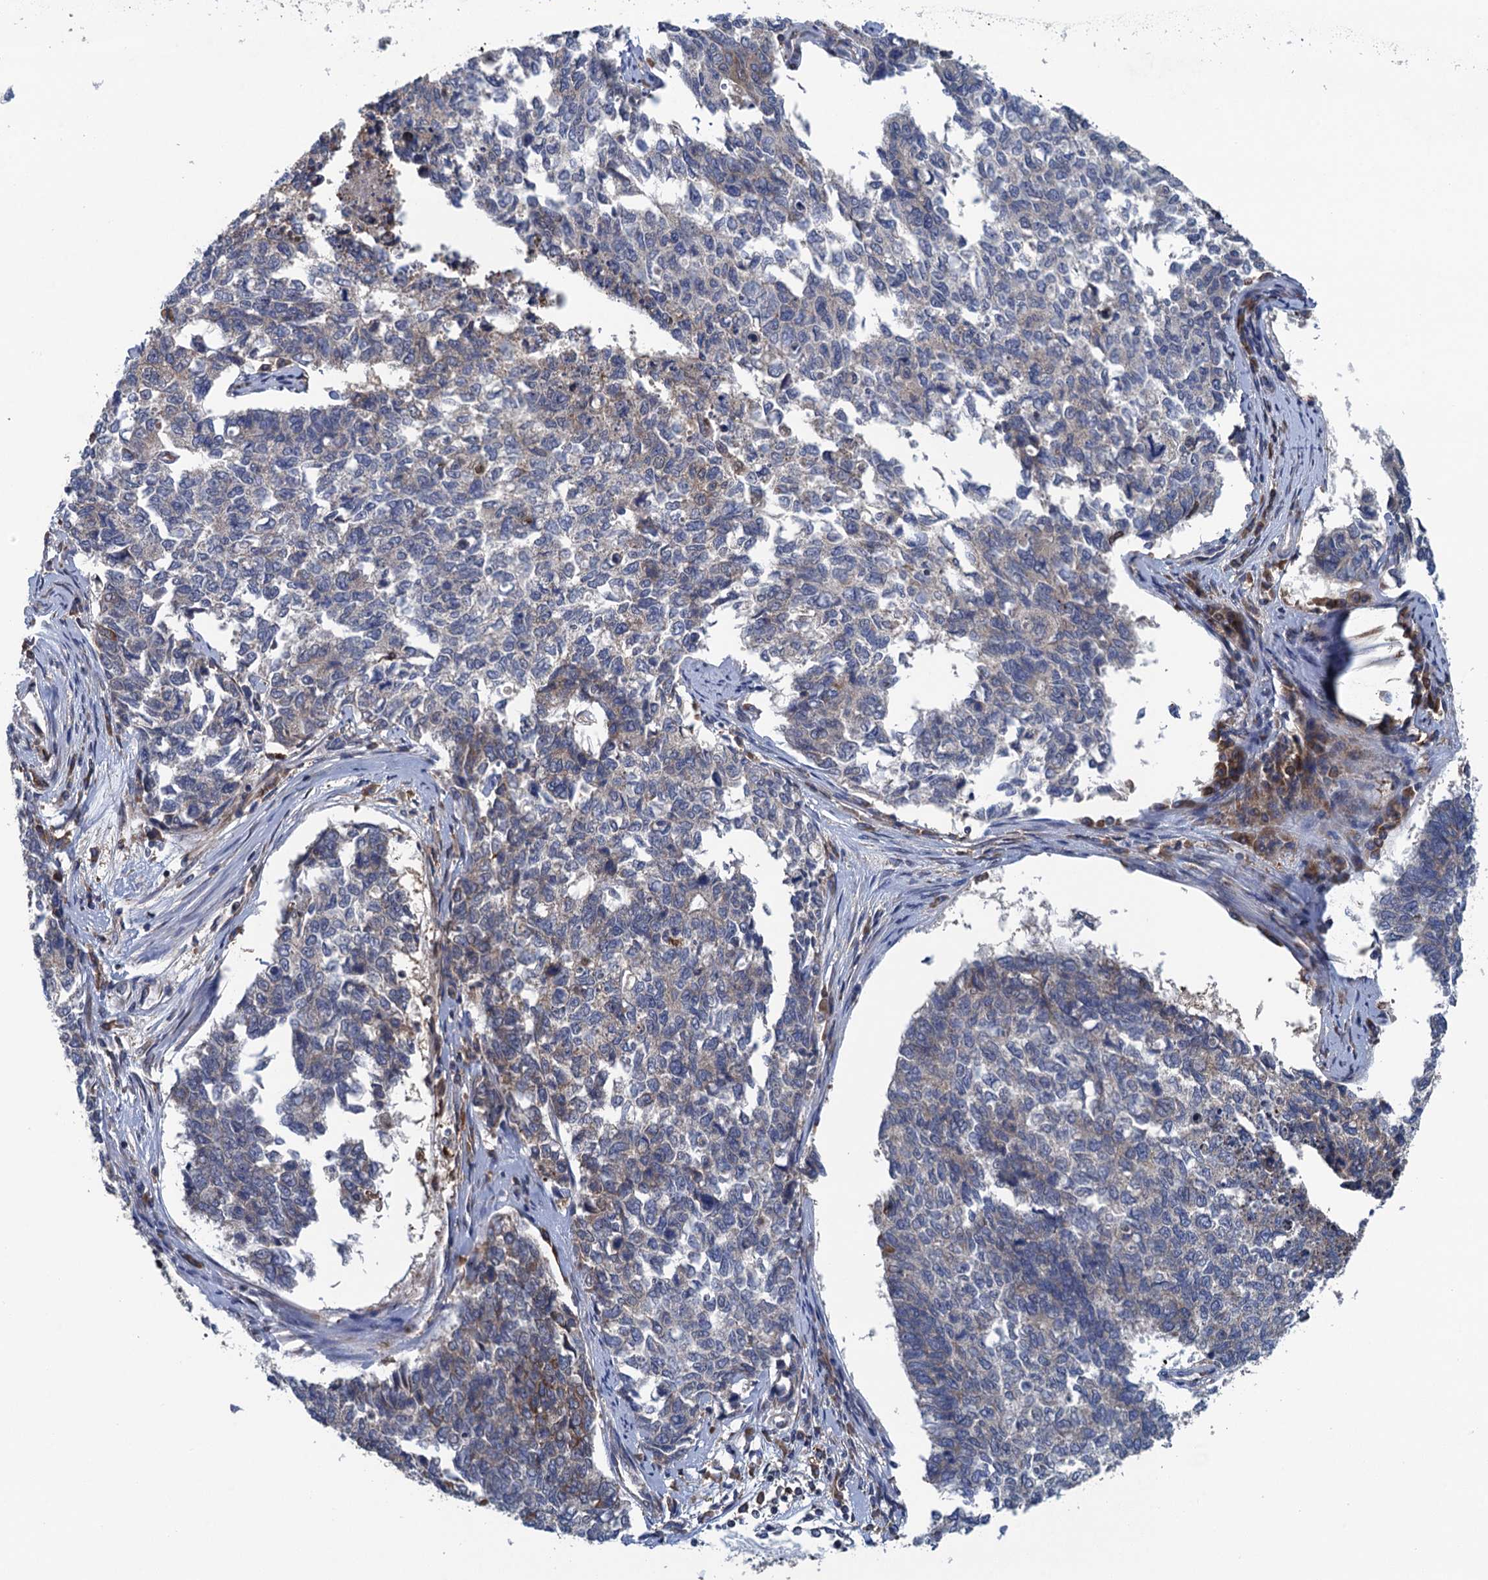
{"staining": {"intensity": "negative", "quantity": "none", "location": "none"}, "tissue": "cervical cancer", "cell_type": "Tumor cells", "image_type": "cancer", "snomed": [{"axis": "morphology", "description": "Squamous cell carcinoma, NOS"}, {"axis": "topography", "description": "Cervix"}], "caption": "DAB (3,3'-diaminobenzidine) immunohistochemical staining of human cervical cancer (squamous cell carcinoma) displays no significant positivity in tumor cells.", "gene": "CNTN5", "patient": {"sex": "female", "age": 63}}